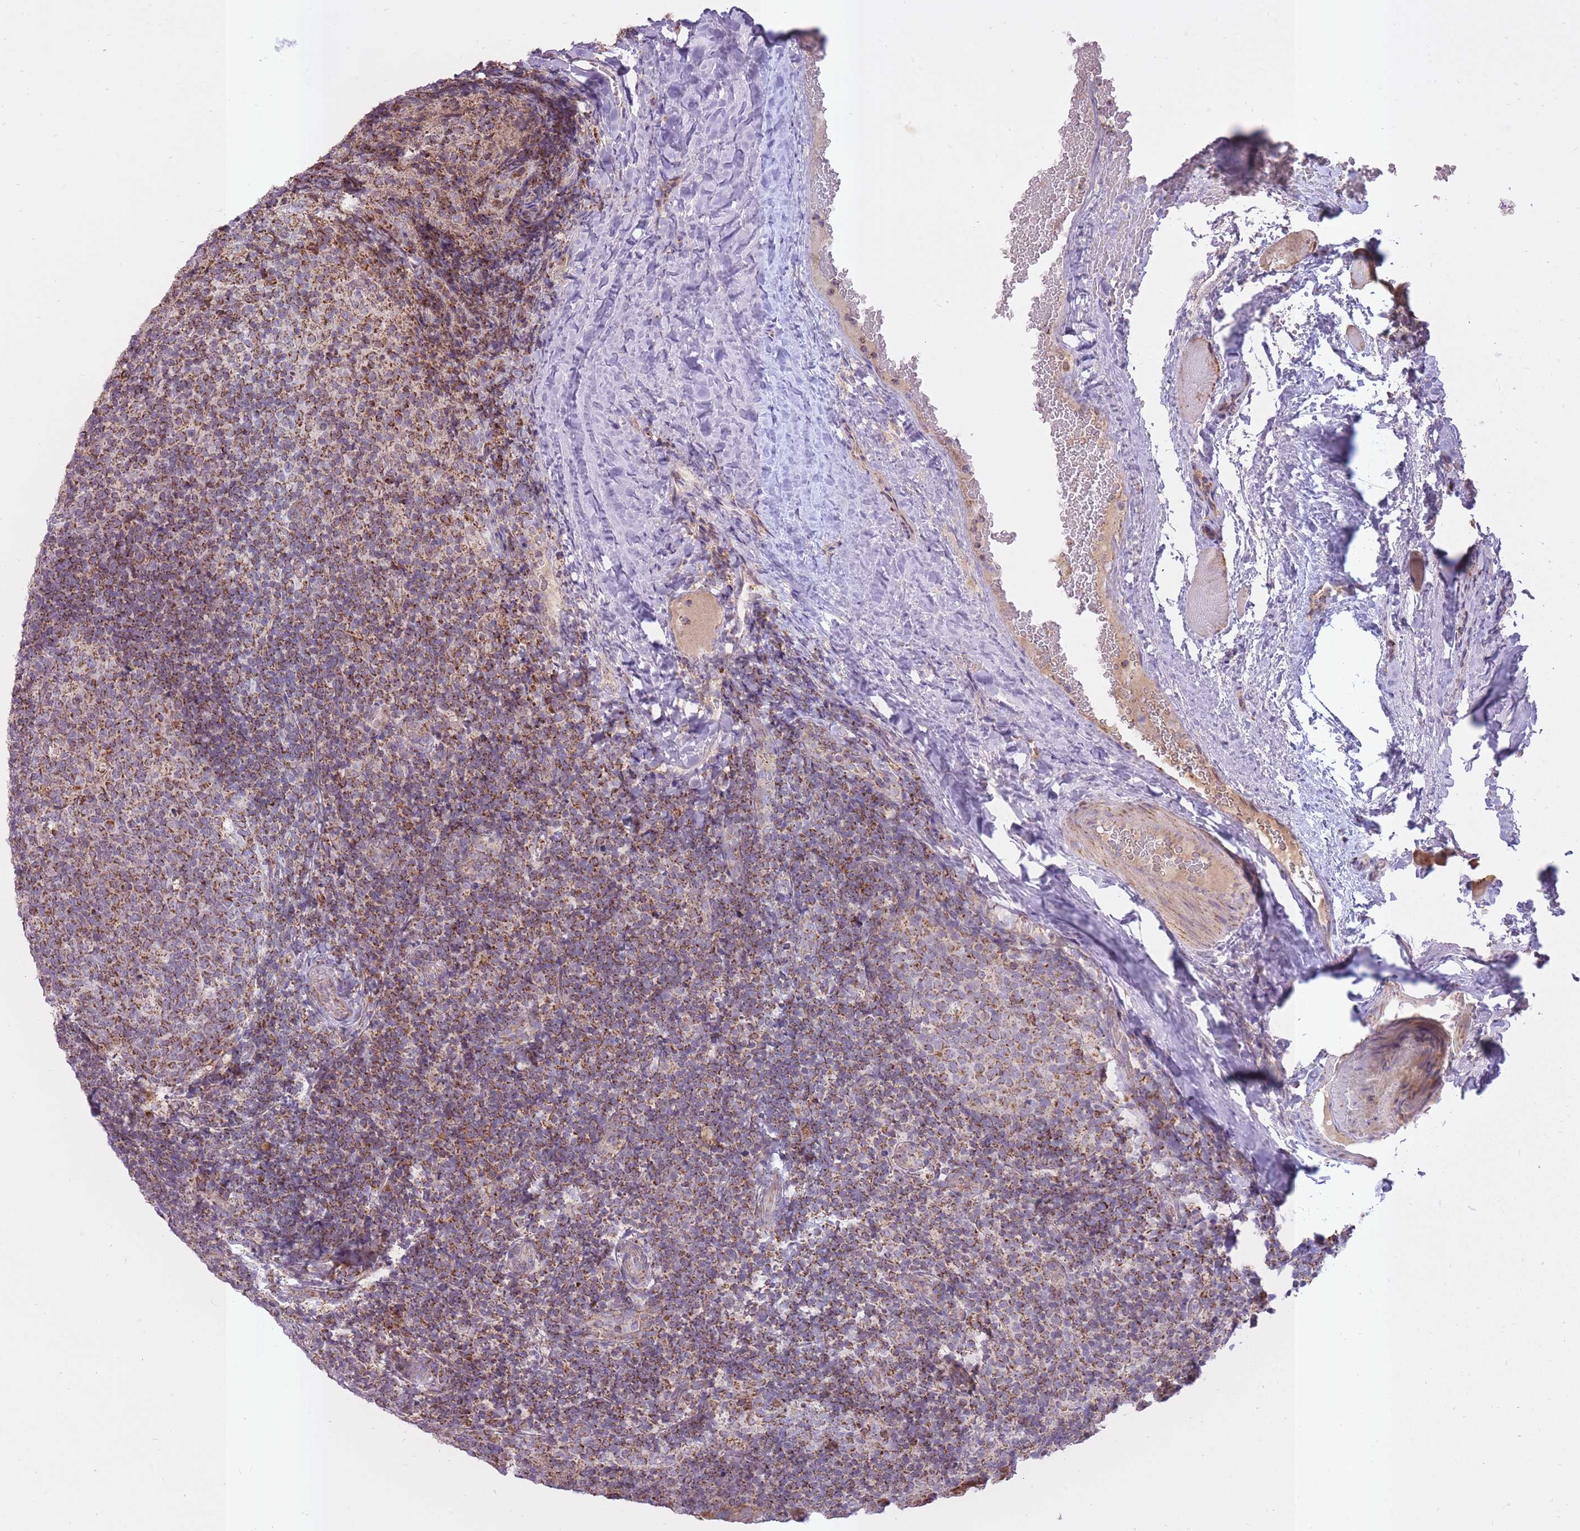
{"staining": {"intensity": "moderate", "quantity": ">75%", "location": "cytoplasmic/membranous"}, "tissue": "tonsil", "cell_type": "Germinal center cells", "image_type": "normal", "snomed": [{"axis": "morphology", "description": "Normal tissue, NOS"}, {"axis": "topography", "description": "Tonsil"}], "caption": "A brown stain shows moderate cytoplasmic/membranous expression of a protein in germinal center cells of normal tonsil. (brown staining indicates protein expression, while blue staining denotes nuclei).", "gene": "LIN7C", "patient": {"sex": "male", "age": 17}}